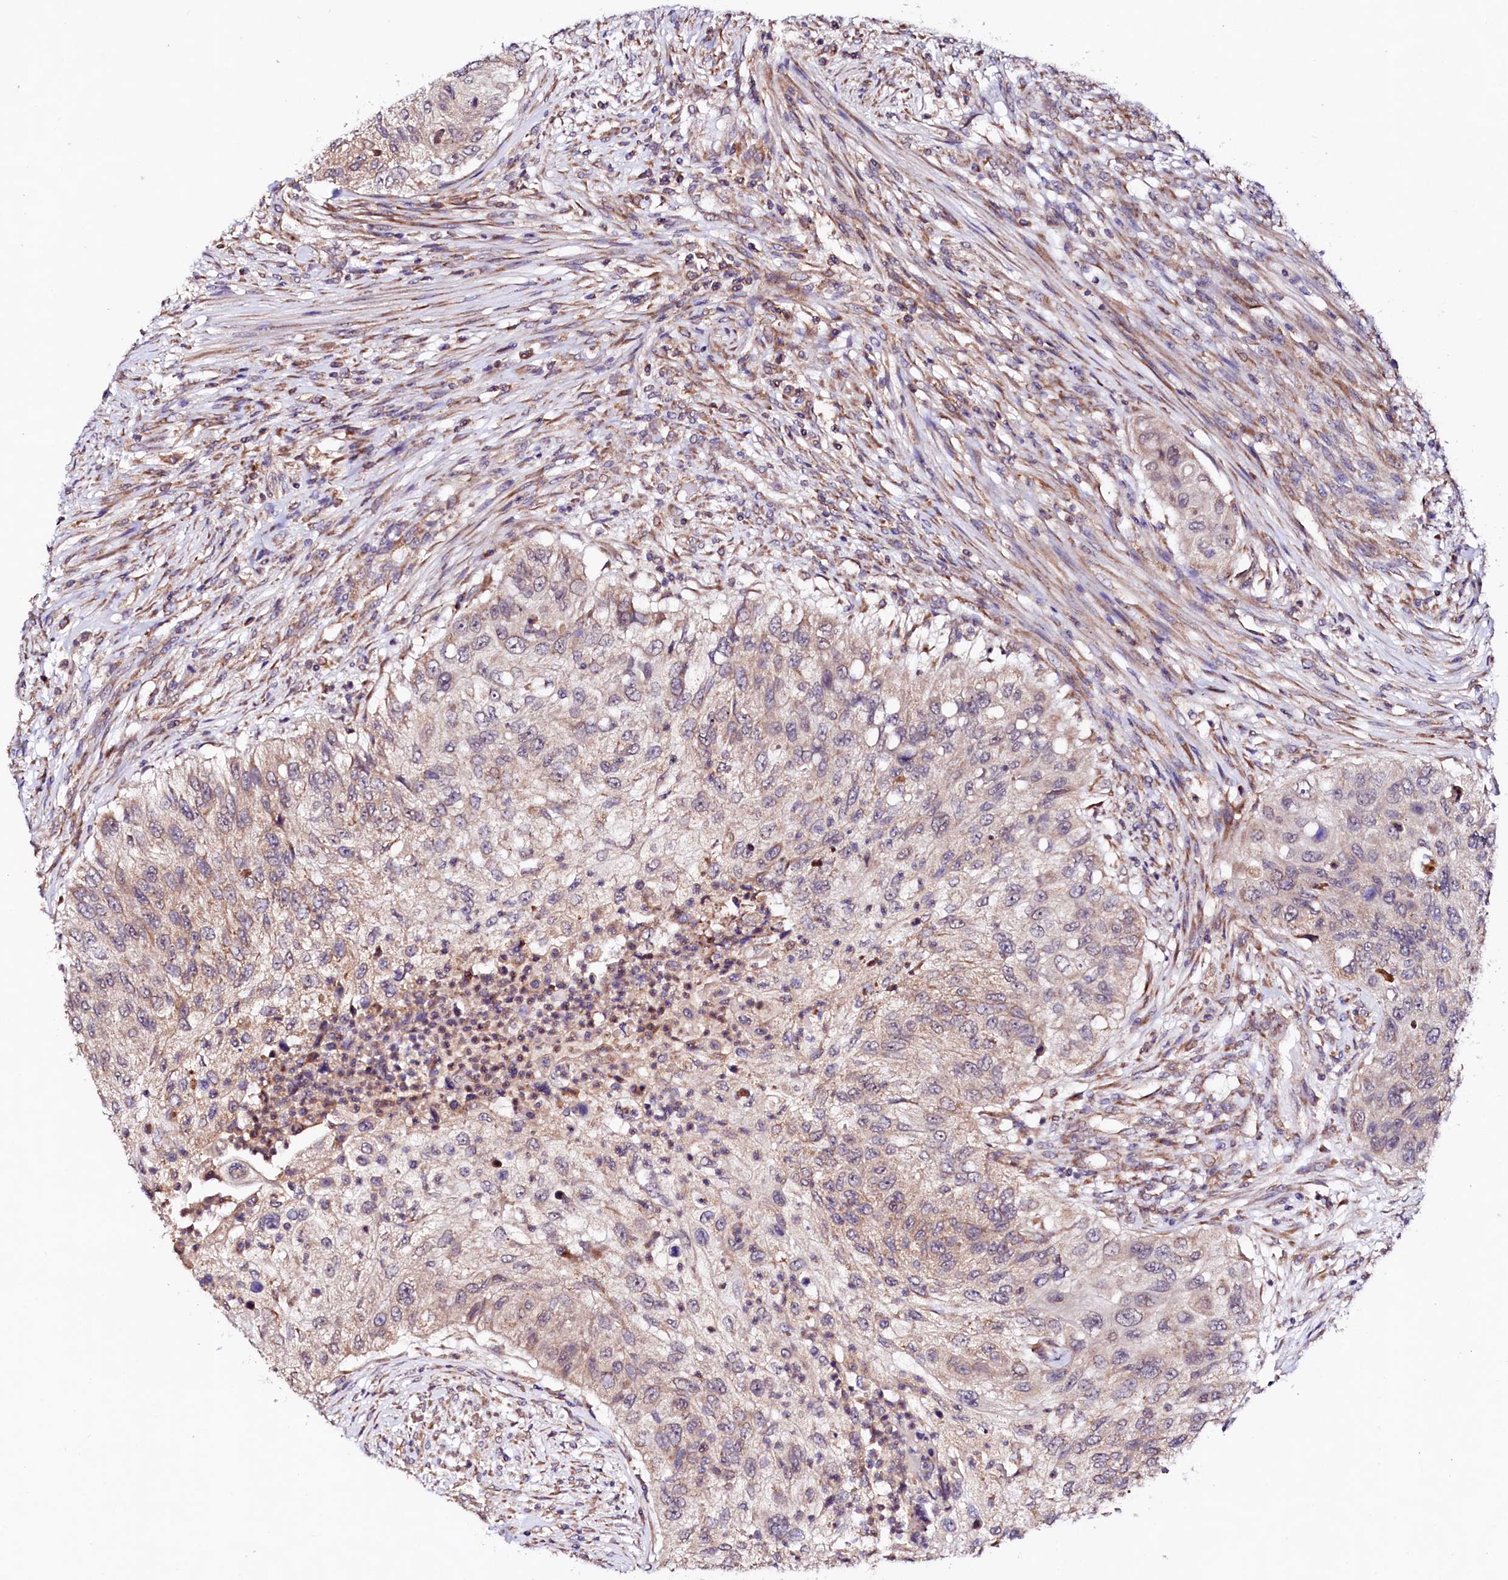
{"staining": {"intensity": "weak", "quantity": "<25%", "location": "cytoplasmic/membranous"}, "tissue": "urothelial cancer", "cell_type": "Tumor cells", "image_type": "cancer", "snomed": [{"axis": "morphology", "description": "Urothelial carcinoma, High grade"}, {"axis": "topography", "description": "Urinary bladder"}], "caption": "Immunohistochemistry of high-grade urothelial carcinoma shows no positivity in tumor cells. Nuclei are stained in blue.", "gene": "UBE3C", "patient": {"sex": "female", "age": 60}}